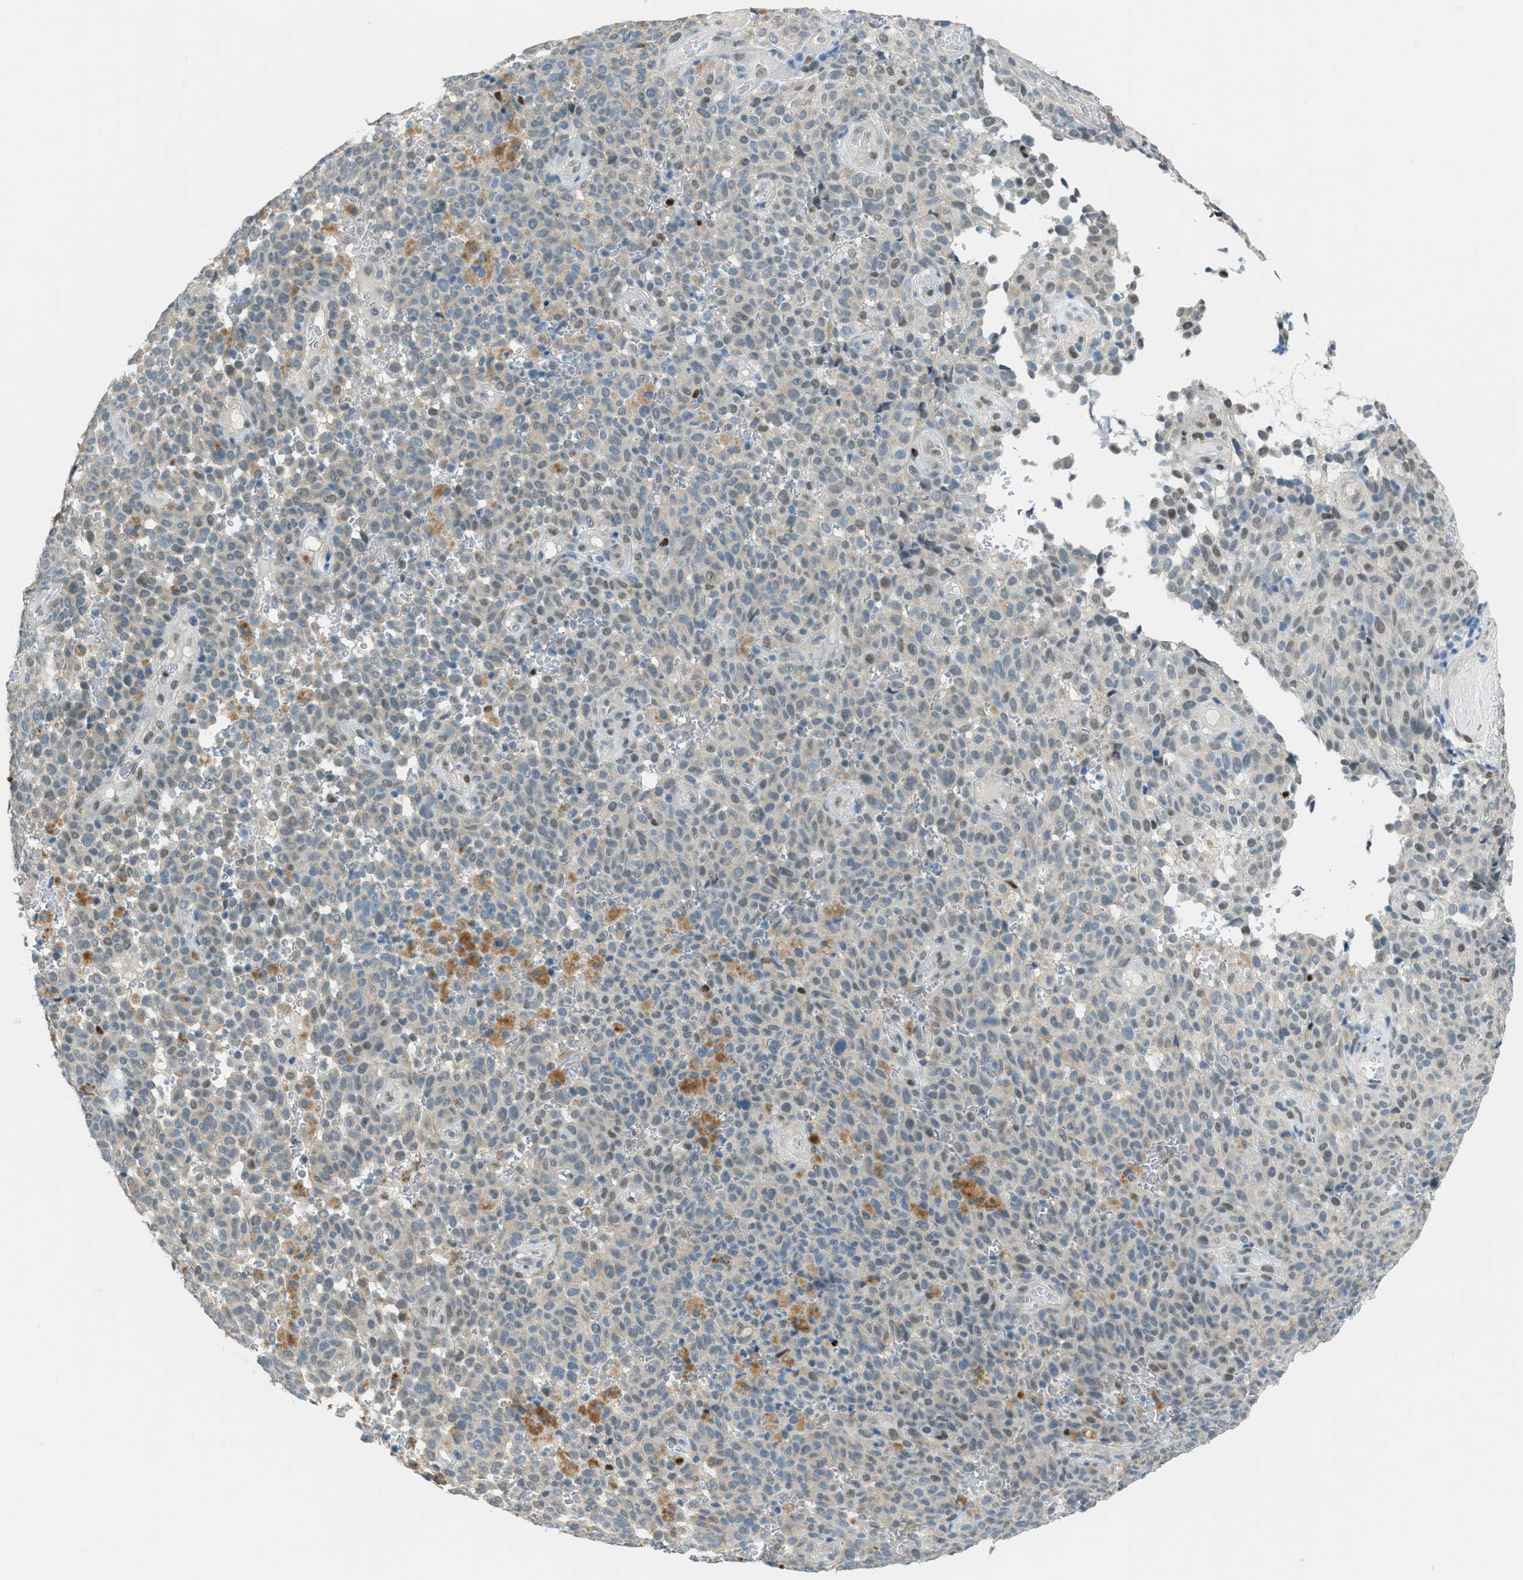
{"staining": {"intensity": "negative", "quantity": "none", "location": "none"}, "tissue": "melanoma", "cell_type": "Tumor cells", "image_type": "cancer", "snomed": [{"axis": "morphology", "description": "Malignant melanoma, NOS"}, {"axis": "topography", "description": "Skin"}], "caption": "The micrograph reveals no significant expression in tumor cells of melanoma.", "gene": "TCF3", "patient": {"sex": "female", "age": 82}}